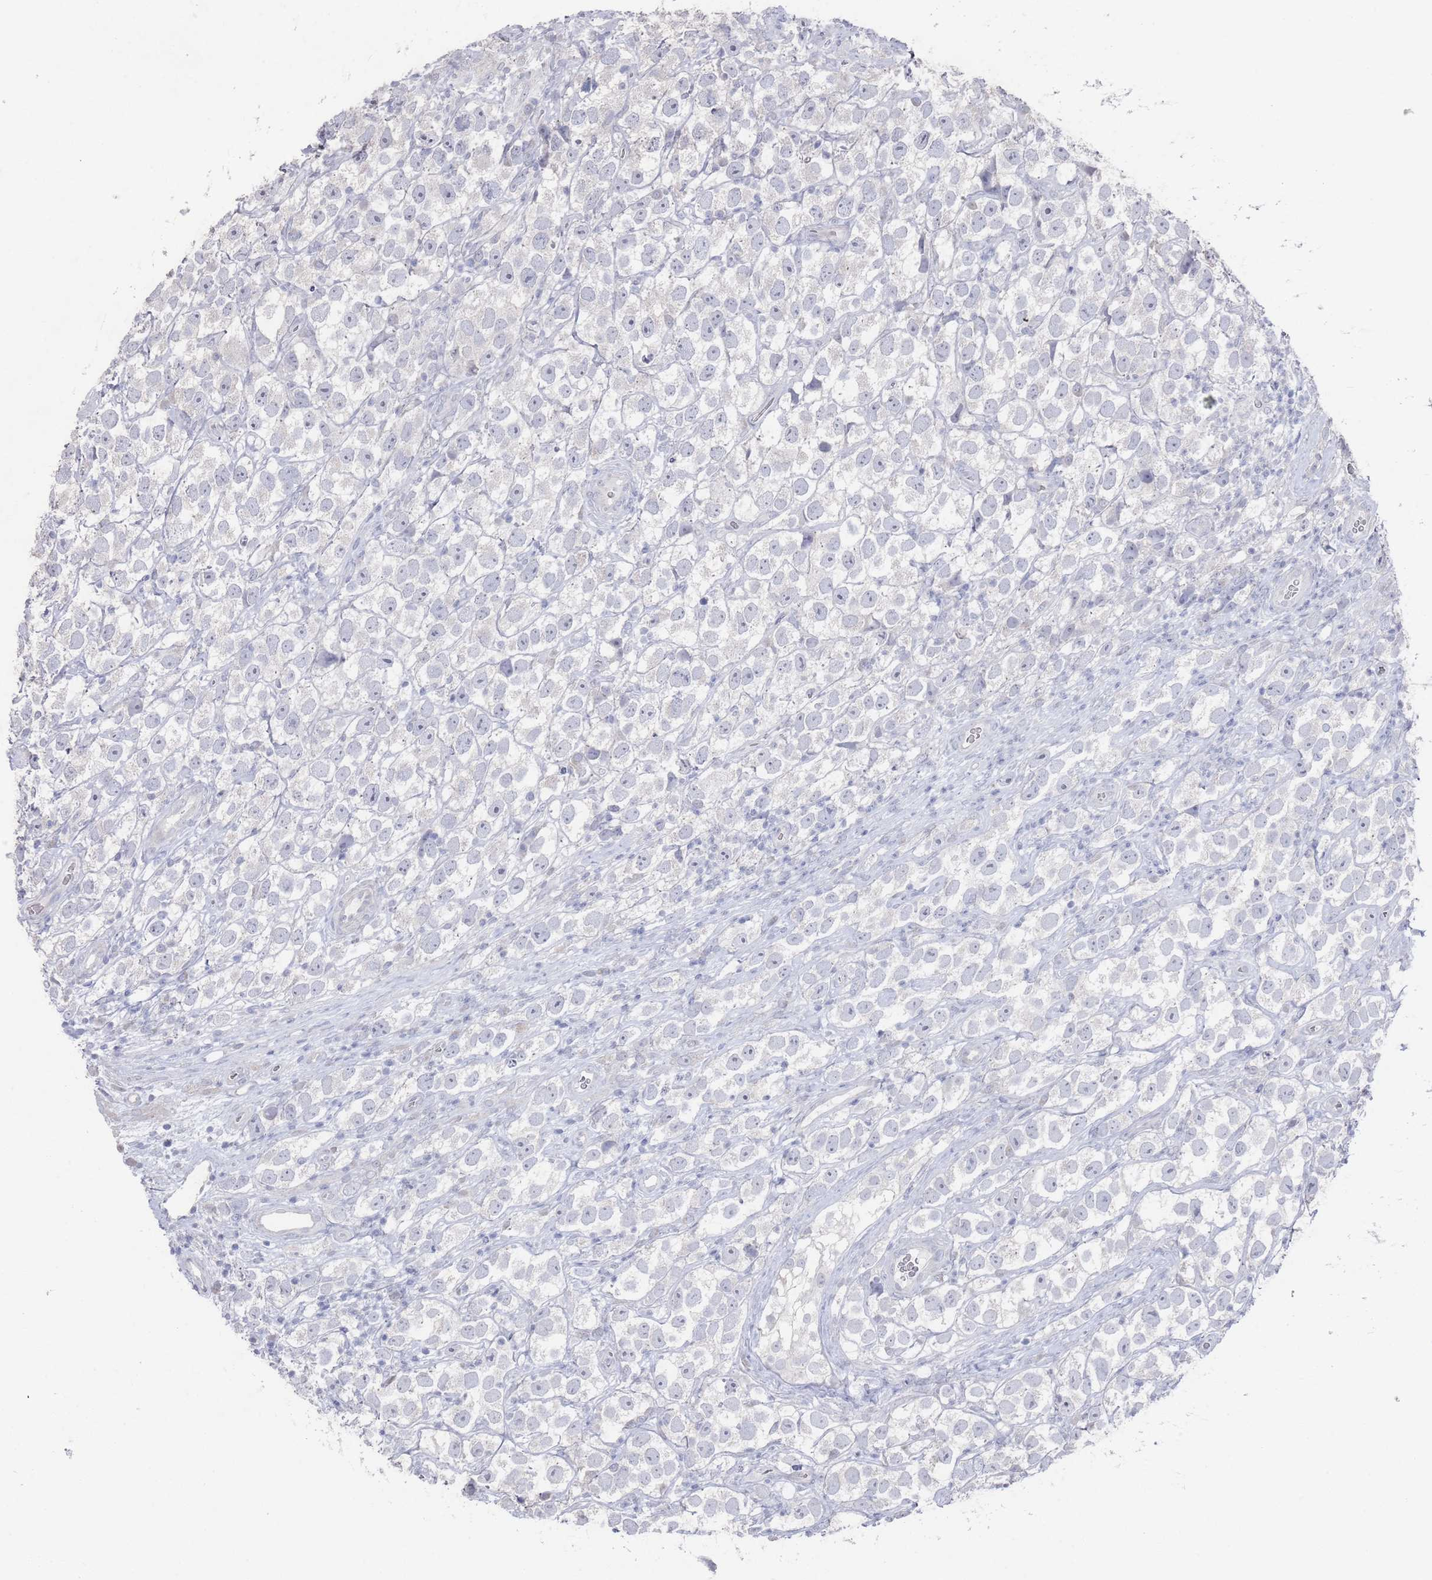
{"staining": {"intensity": "negative", "quantity": "none", "location": "none"}, "tissue": "testis cancer", "cell_type": "Tumor cells", "image_type": "cancer", "snomed": [{"axis": "morphology", "description": "Seminoma, NOS"}, {"axis": "topography", "description": "Testis"}], "caption": "Immunohistochemistry (IHC) photomicrograph of neoplastic tissue: human seminoma (testis) stained with DAB (3,3'-diaminobenzidine) shows no significant protein positivity in tumor cells.", "gene": "PROM2", "patient": {"sex": "male", "age": 26}}